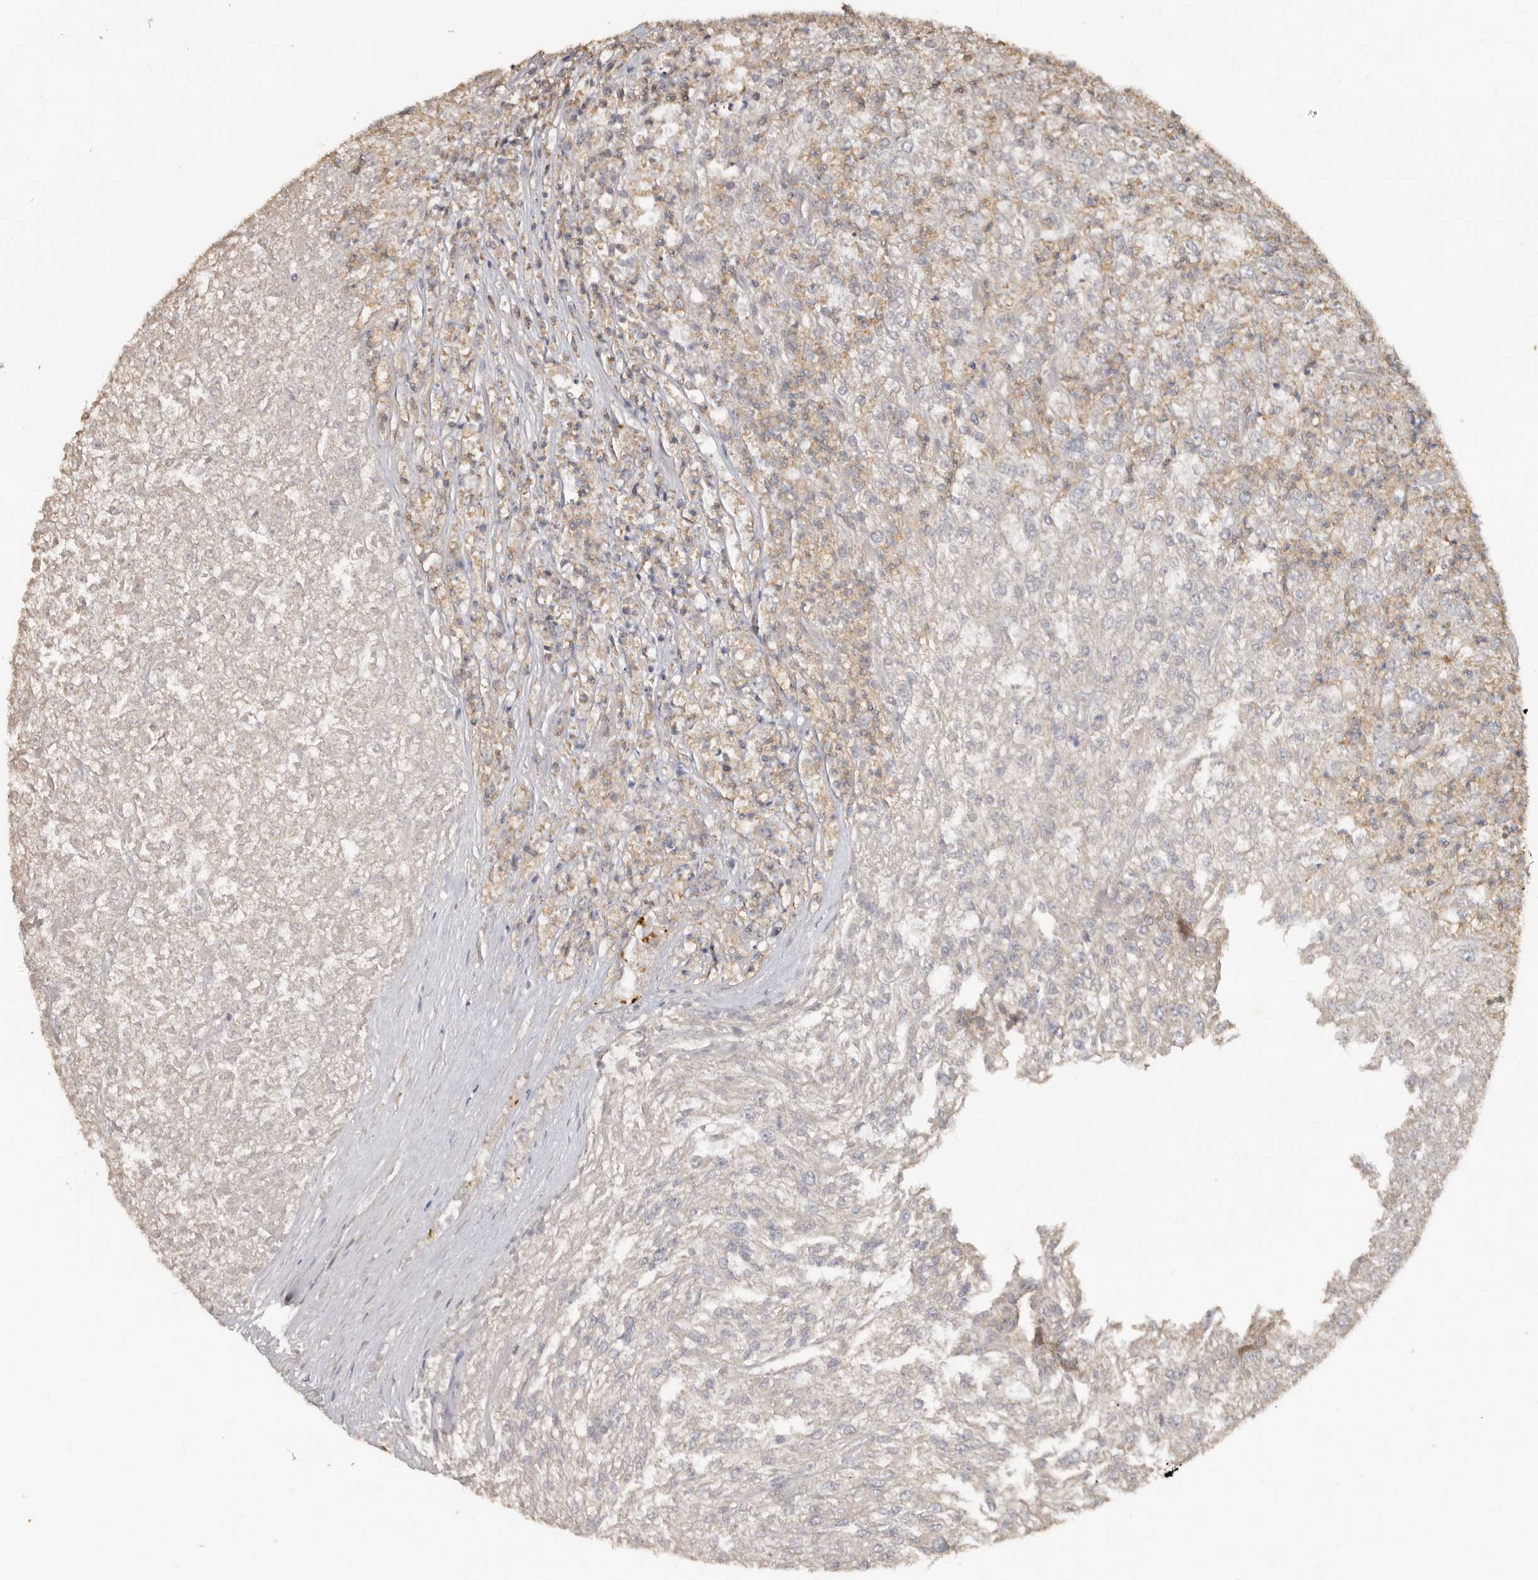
{"staining": {"intensity": "negative", "quantity": "none", "location": "none"}, "tissue": "renal cancer", "cell_type": "Tumor cells", "image_type": "cancer", "snomed": [{"axis": "morphology", "description": "Adenocarcinoma, NOS"}, {"axis": "topography", "description": "Kidney"}], "caption": "The image displays no staining of tumor cells in adenocarcinoma (renal).", "gene": "FLCN", "patient": {"sex": "female", "age": 54}}